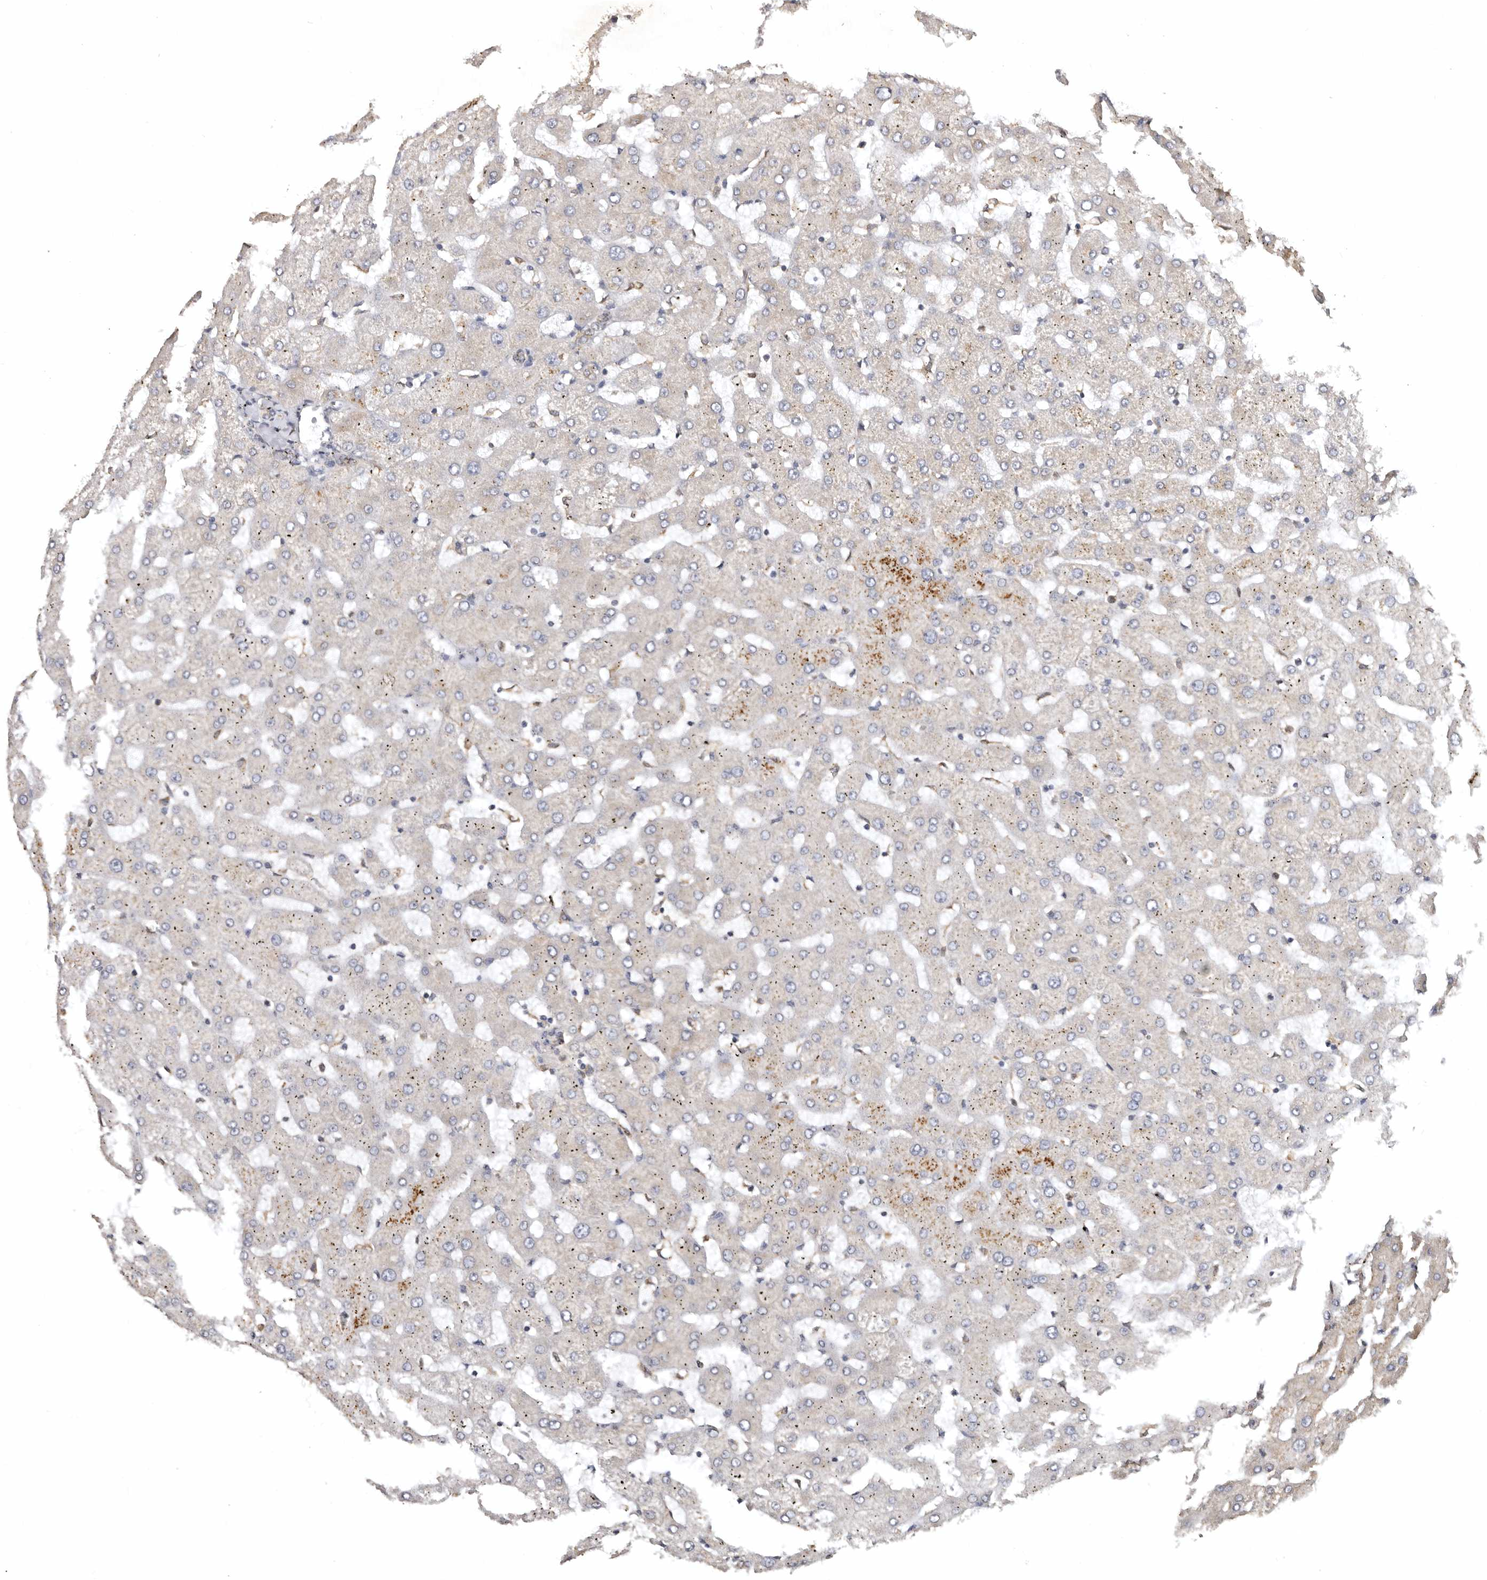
{"staining": {"intensity": "moderate", "quantity": ">75%", "location": "cytoplasmic/membranous"}, "tissue": "liver", "cell_type": "Cholangiocytes", "image_type": "normal", "snomed": [{"axis": "morphology", "description": "Normal tissue, NOS"}, {"axis": "topography", "description": "Liver"}], "caption": "The micrograph exhibits immunohistochemical staining of unremarkable liver. There is moderate cytoplasmic/membranous expression is seen in about >75% of cholangiocytes.", "gene": "INKA2", "patient": {"sex": "female", "age": 63}}